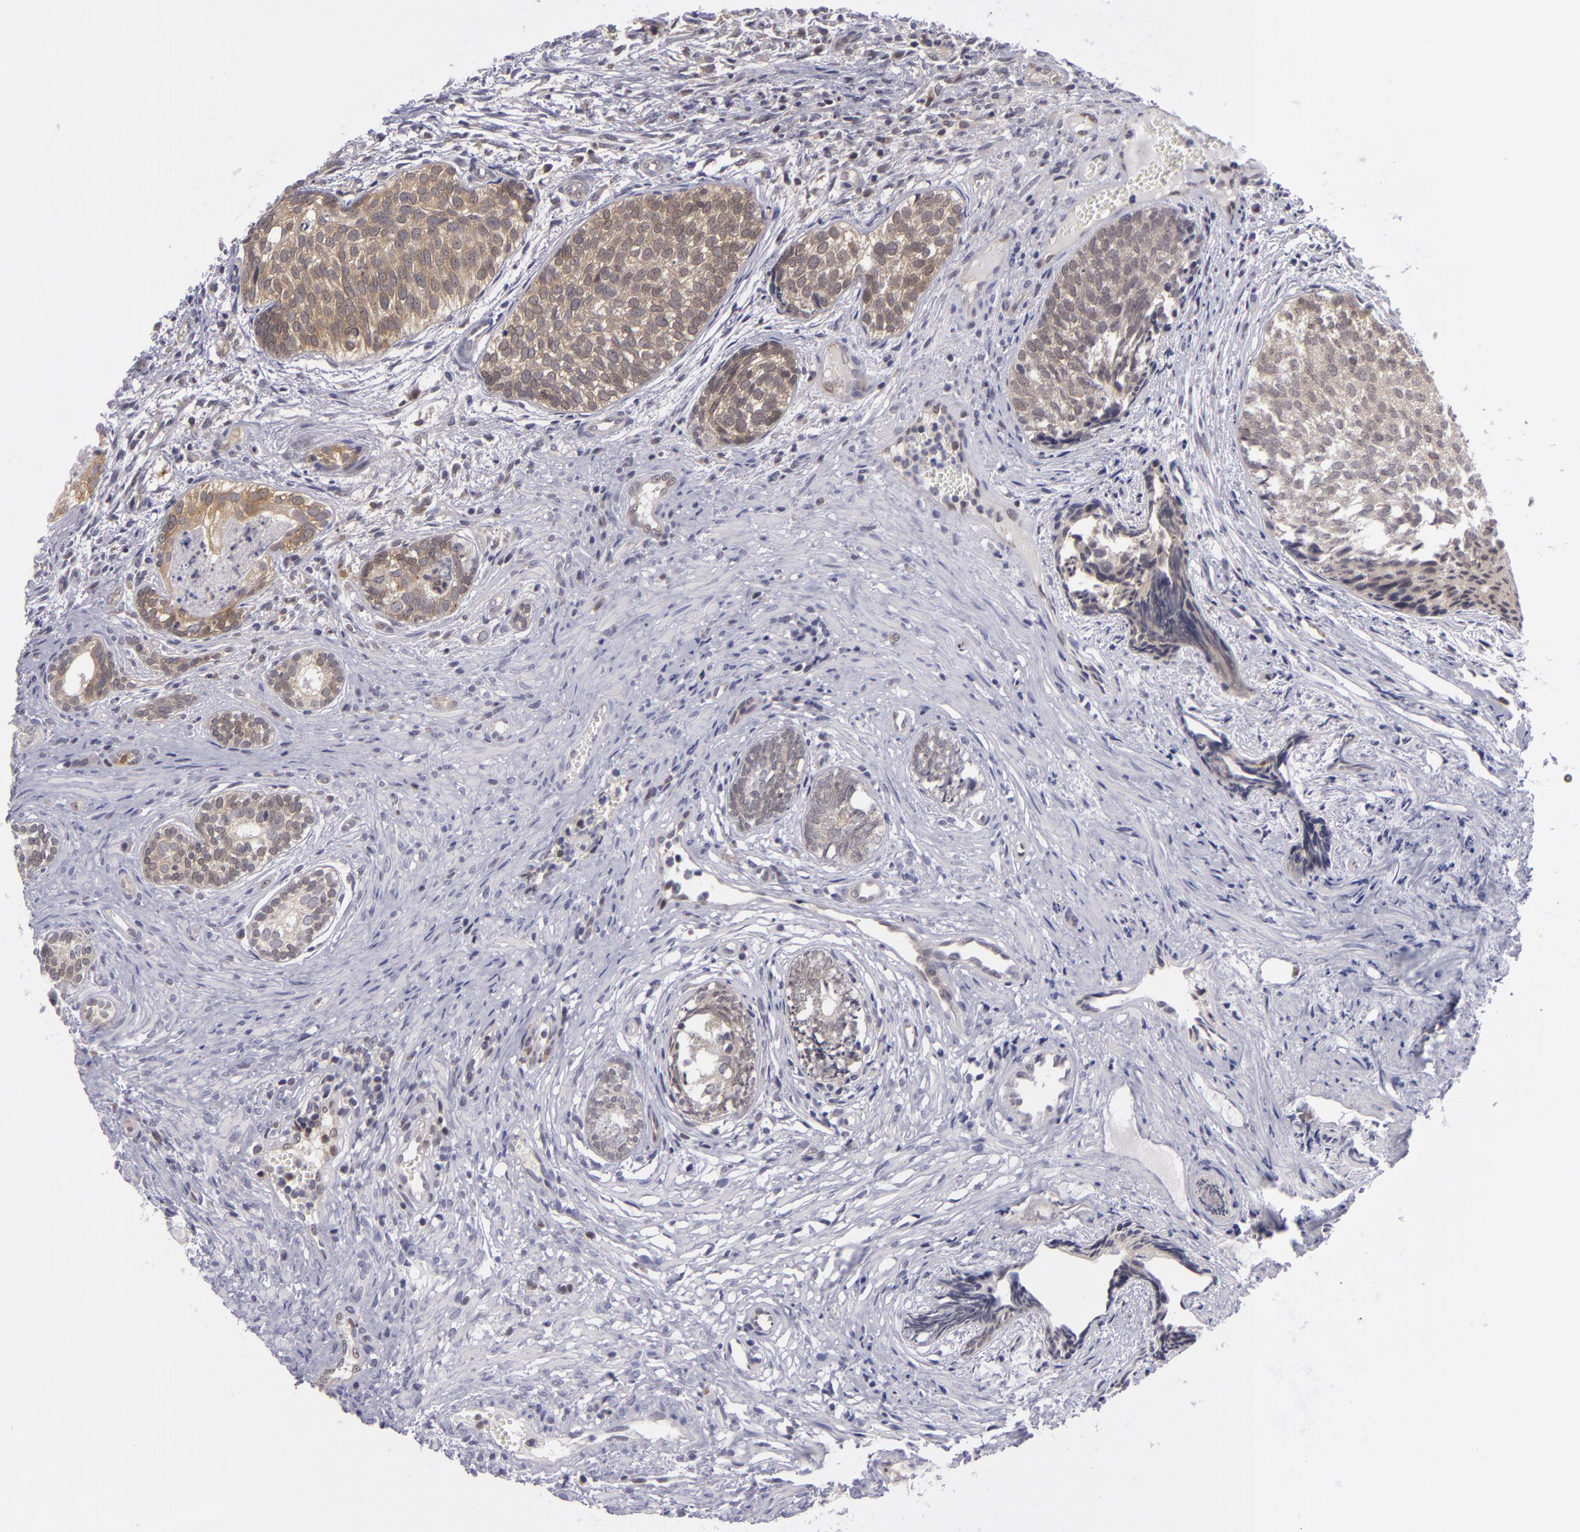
{"staining": {"intensity": "moderate", "quantity": ">75%", "location": "cytoplasmic/membranous"}, "tissue": "urothelial cancer", "cell_type": "Tumor cells", "image_type": "cancer", "snomed": [{"axis": "morphology", "description": "Urothelial carcinoma, Low grade"}, {"axis": "topography", "description": "Urinary bladder"}], "caption": "Immunohistochemical staining of urothelial carcinoma (low-grade) displays medium levels of moderate cytoplasmic/membranous staining in approximately >75% of tumor cells. (DAB (3,3'-diaminobenzidine) IHC, brown staining for protein, blue staining for nuclei).", "gene": "BCL10", "patient": {"sex": "male", "age": 84}}